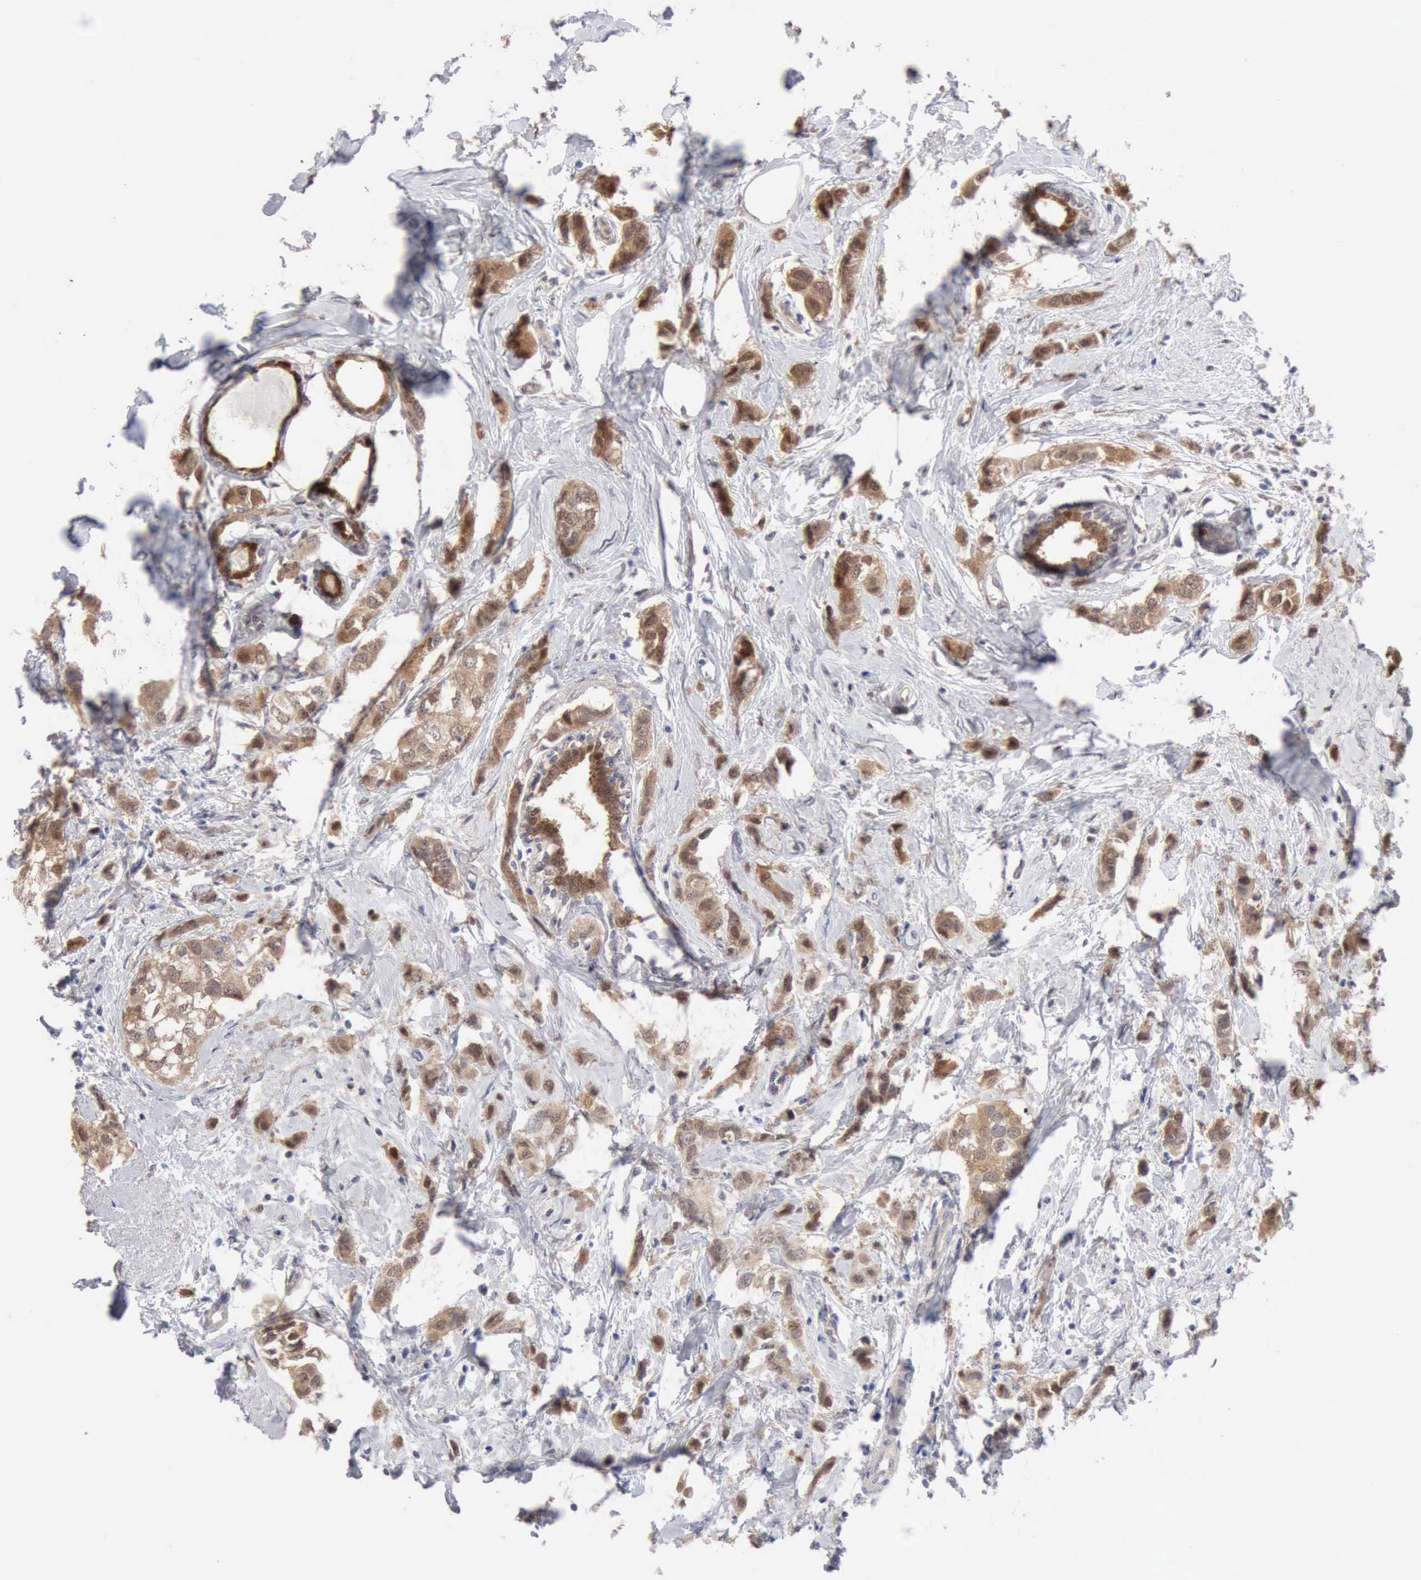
{"staining": {"intensity": "moderate", "quantity": ">75%", "location": "cytoplasmic/membranous"}, "tissue": "breast cancer", "cell_type": "Tumor cells", "image_type": "cancer", "snomed": [{"axis": "morphology", "description": "Normal tissue, NOS"}, {"axis": "morphology", "description": "Duct carcinoma"}, {"axis": "topography", "description": "Breast"}], "caption": "Brown immunohistochemical staining in intraductal carcinoma (breast) displays moderate cytoplasmic/membranous expression in approximately >75% of tumor cells. (DAB (3,3'-diaminobenzidine) = brown stain, brightfield microscopy at high magnification).", "gene": "PTGR2", "patient": {"sex": "female", "age": 50}}